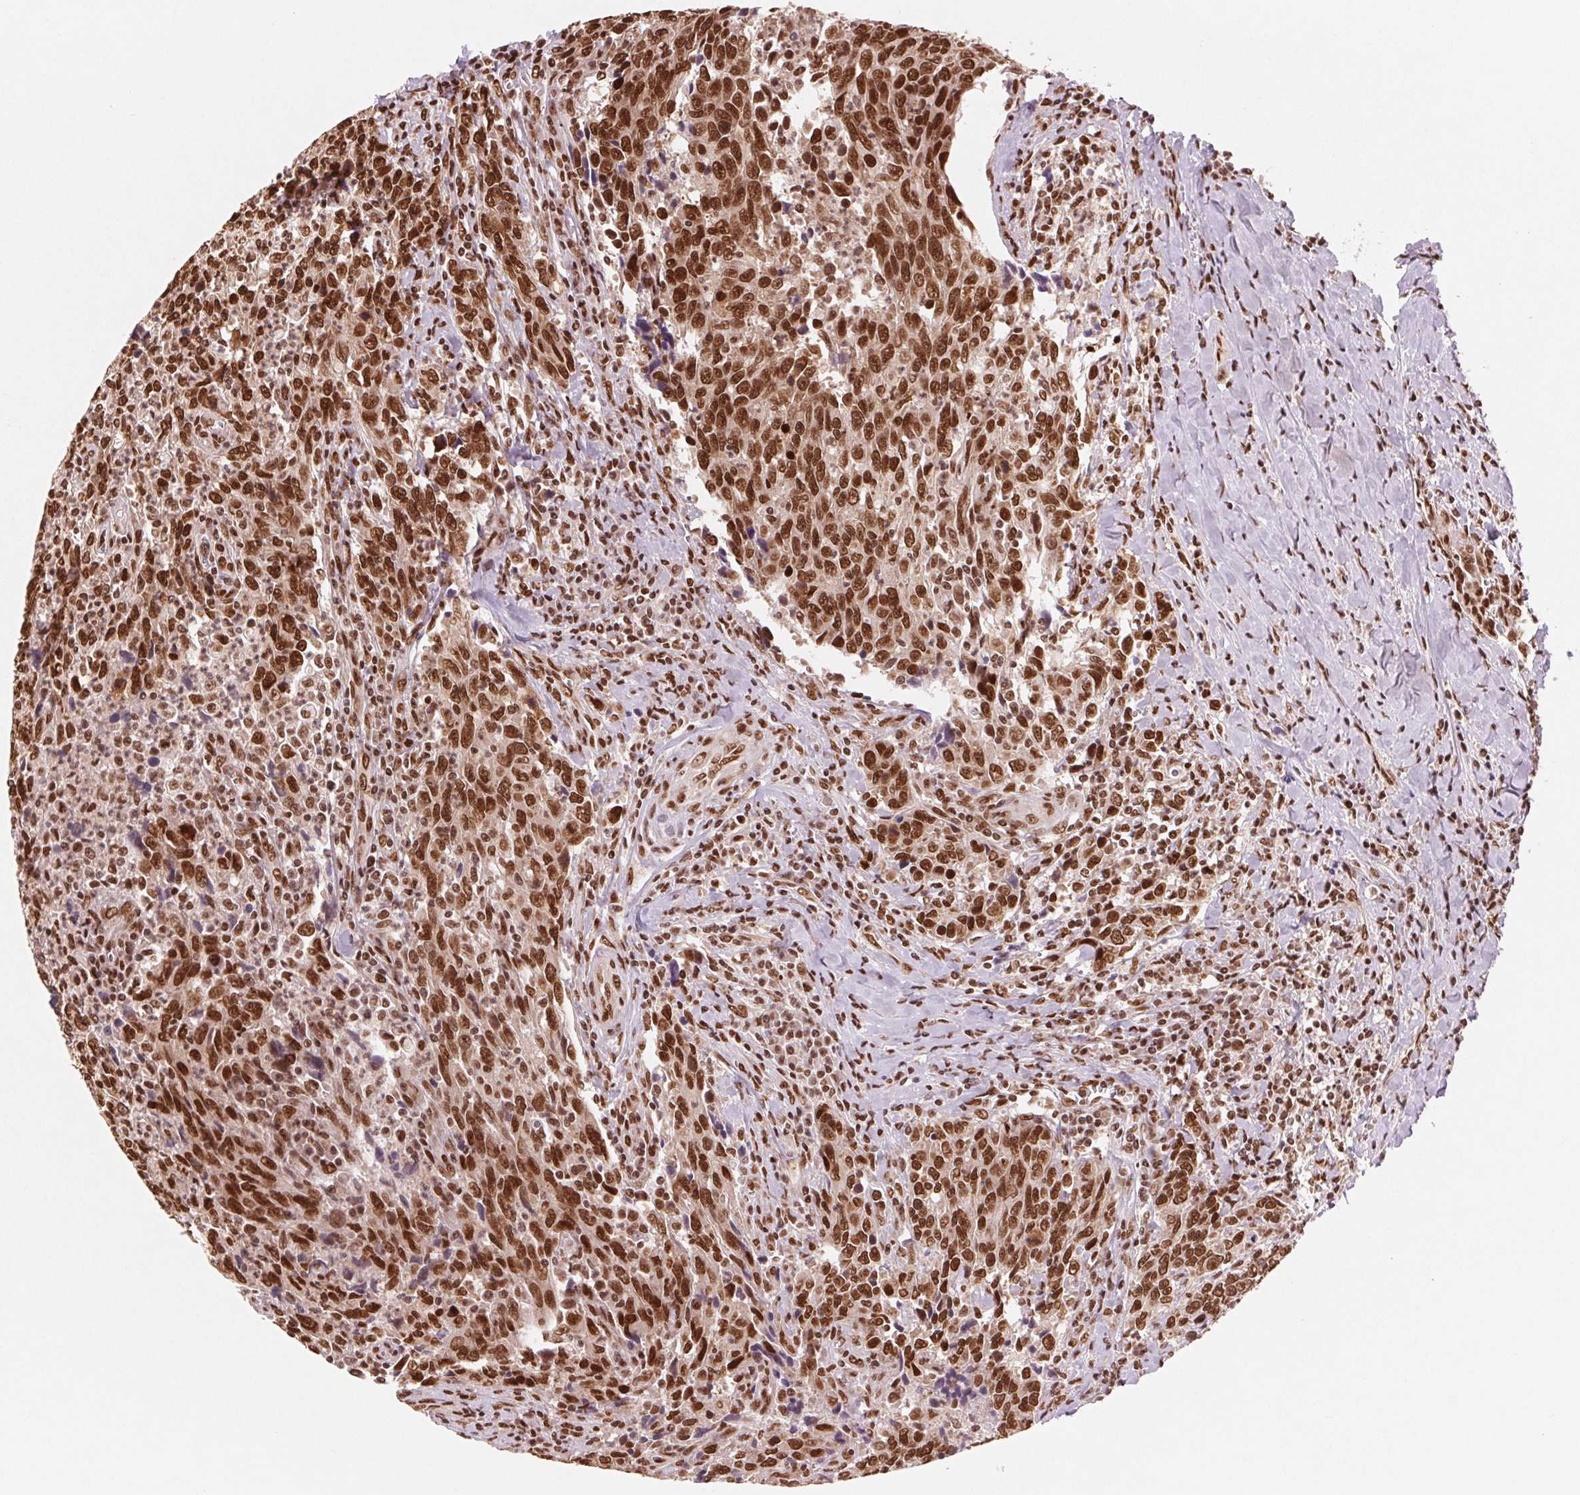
{"staining": {"intensity": "strong", "quantity": ">75%", "location": "nuclear"}, "tissue": "breast cancer", "cell_type": "Tumor cells", "image_type": "cancer", "snomed": [{"axis": "morphology", "description": "Duct carcinoma"}, {"axis": "topography", "description": "Breast"}], "caption": "Immunohistochemistry photomicrograph of human breast intraductal carcinoma stained for a protein (brown), which demonstrates high levels of strong nuclear expression in about >75% of tumor cells.", "gene": "TTLL9", "patient": {"sex": "female", "age": 50}}